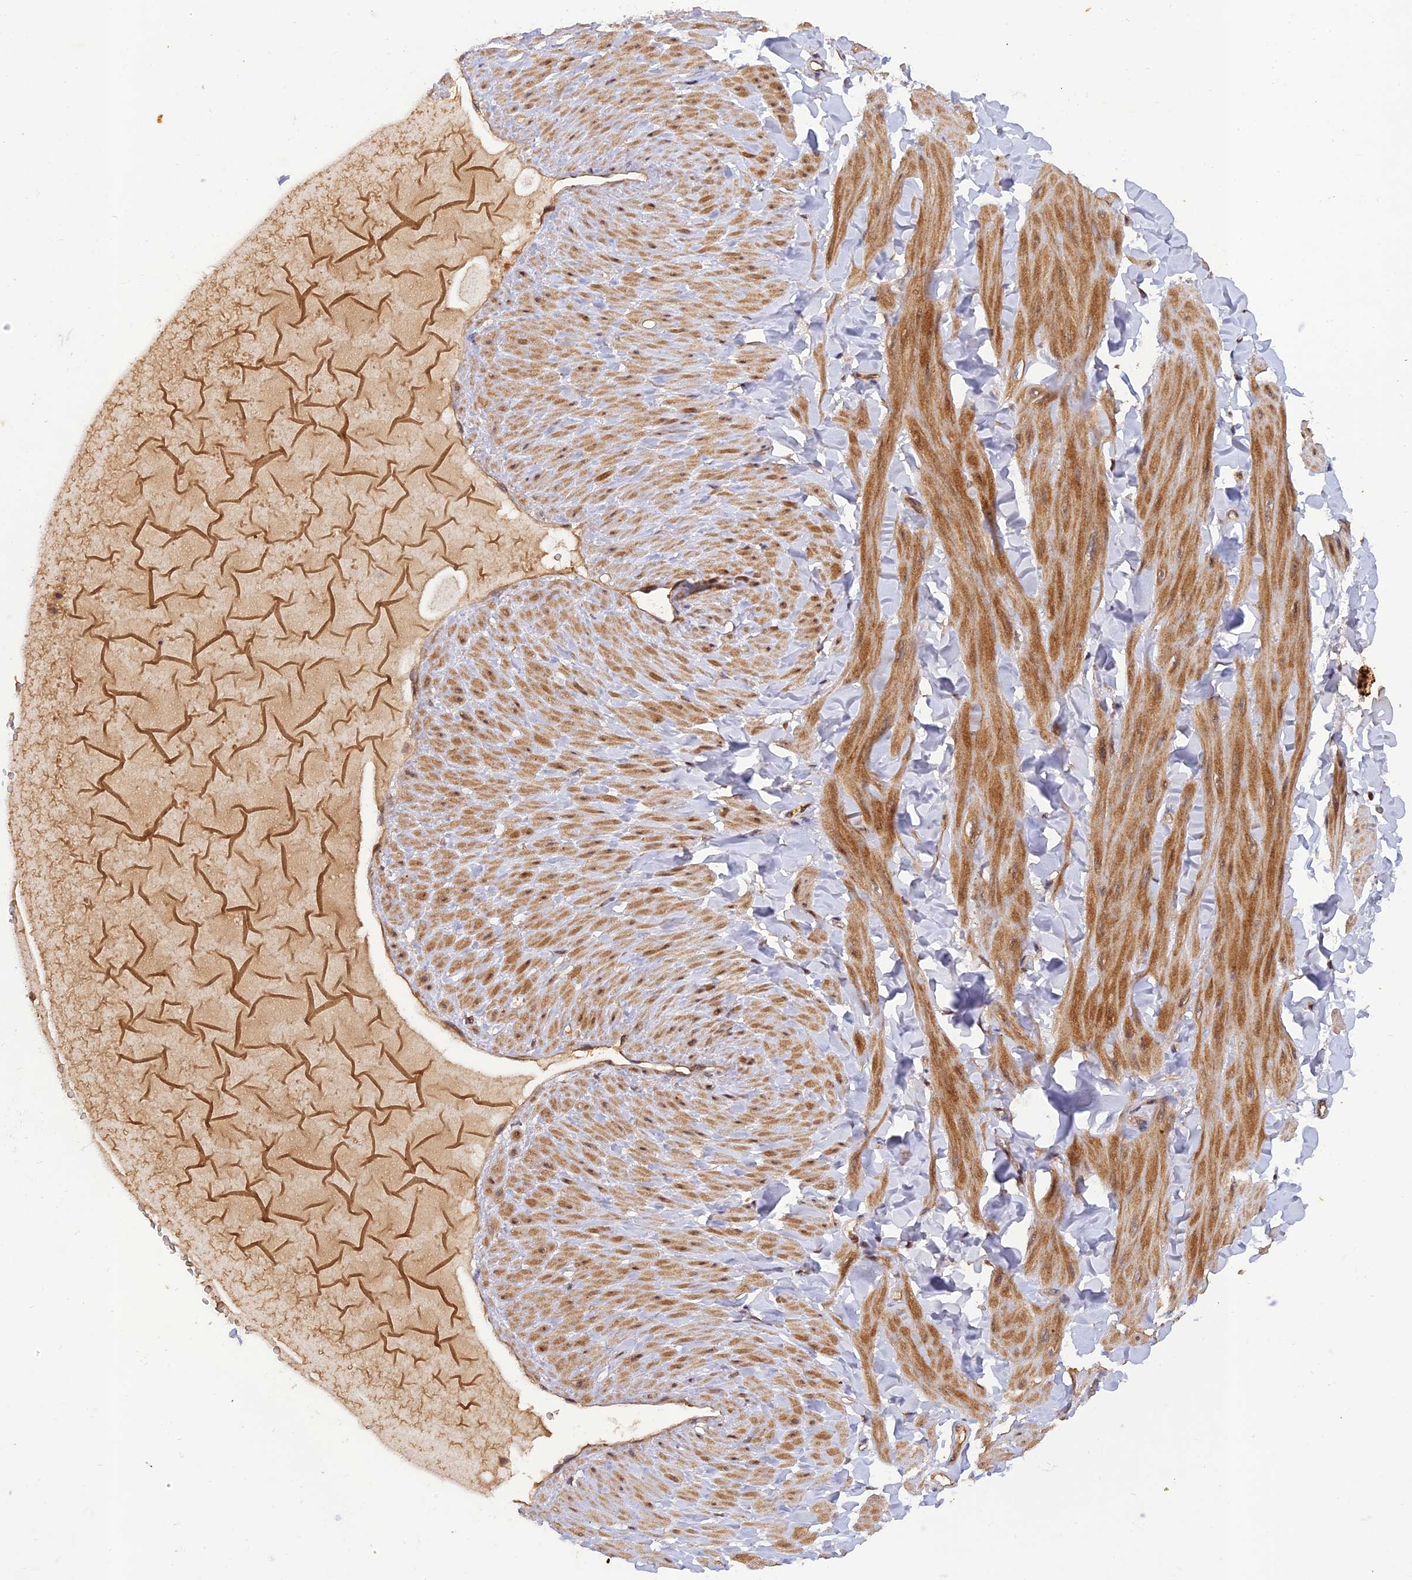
{"staining": {"intensity": "negative", "quantity": "none", "location": "none"}, "tissue": "adipose tissue", "cell_type": "Adipocytes", "image_type": "normal", "snomed": [{"axis": "morphology", "description": "Normal tissue, NOS"}, {"axis": "topography", "description": "Adipose tissue"}, {"axis": "topography", "description": "Vascular tissue"}, {"axis": "topography", "description": "Peripheral nerve tissue"}], "caption": "DAB (3,3'-diaminobenzidine) immunohistochemical staining of benign adipose tissue exhibits no significant positivity in adipocytes.", "gene": "REV1", "patient": {"sex": "male", "age": 25}}